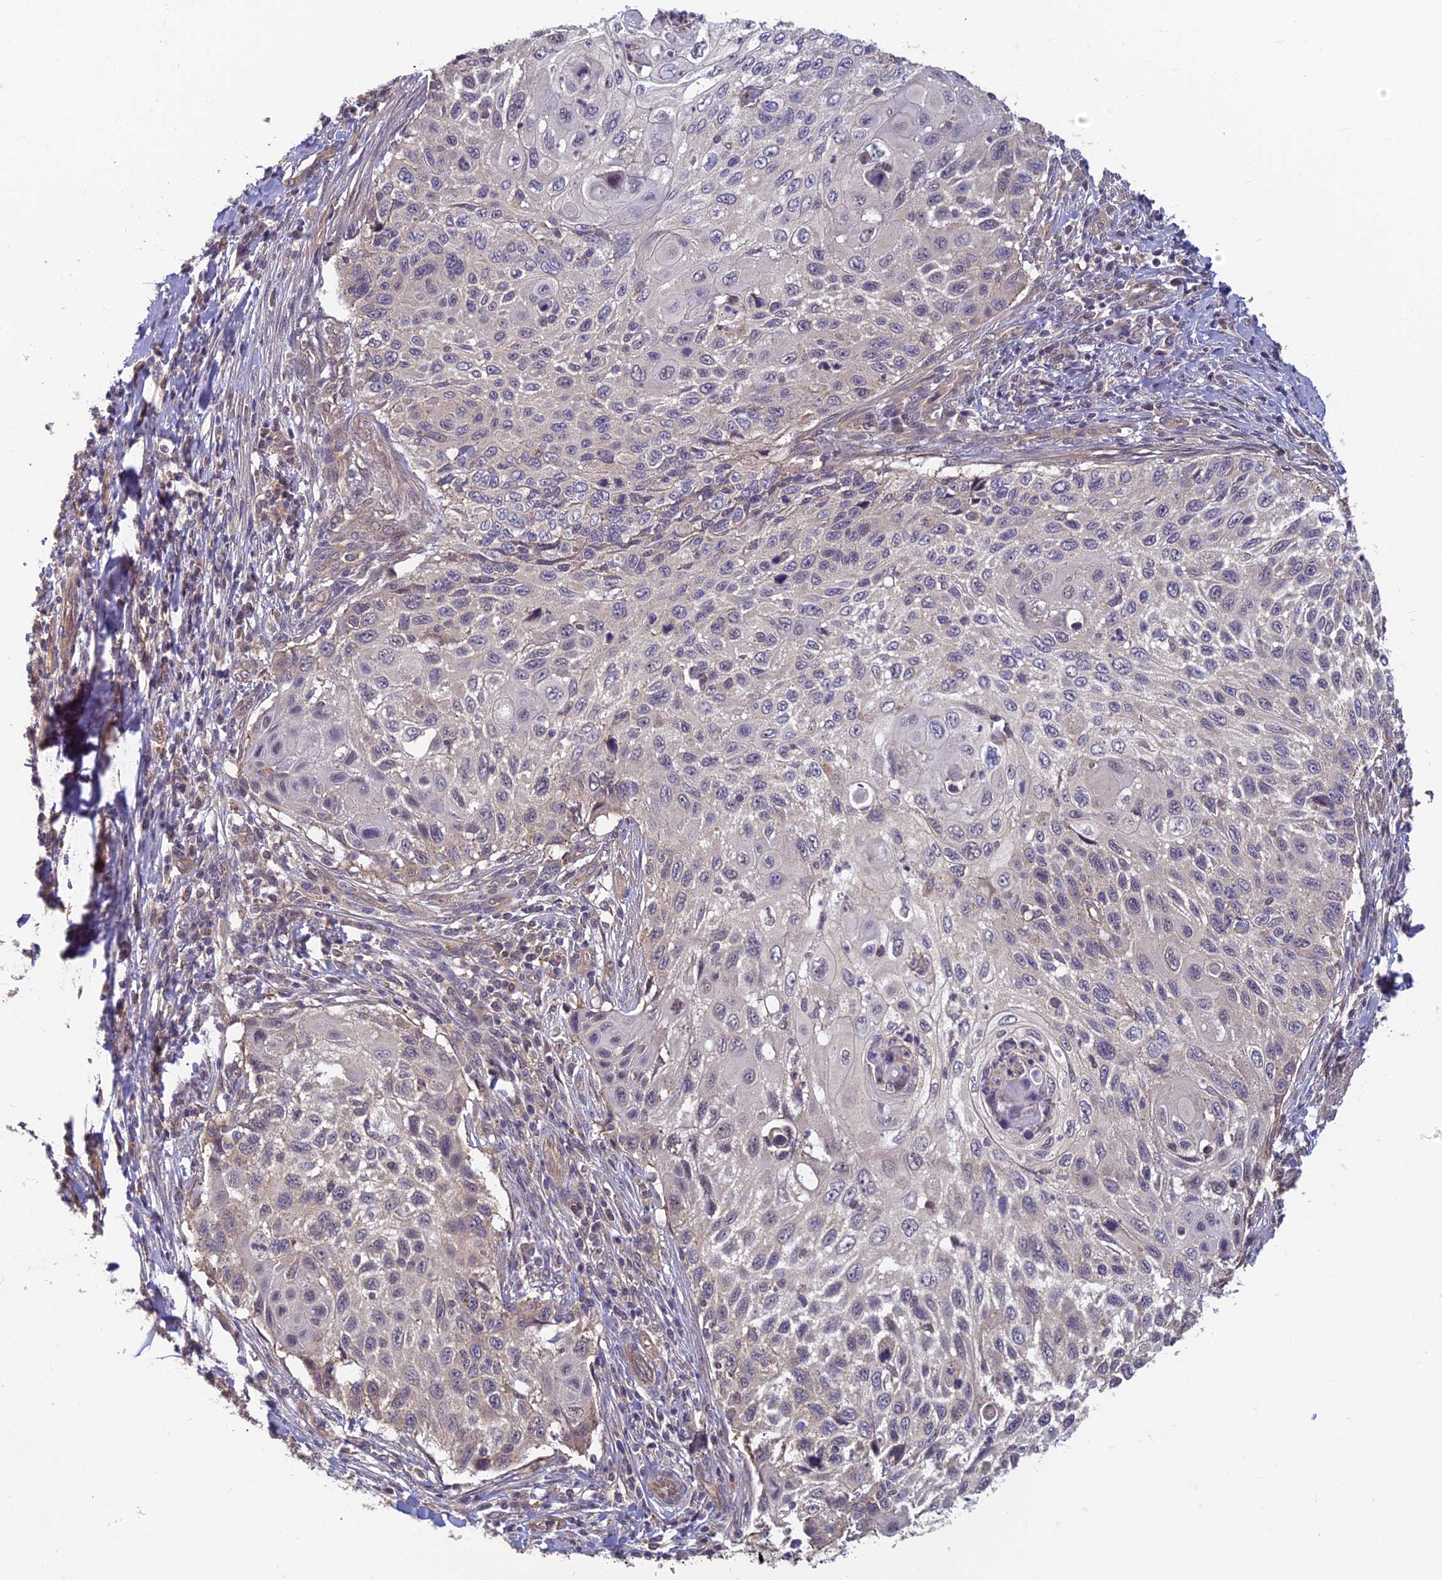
{"staining": {"intensity": "negative", "quantity": "none", "location": "none"}, "tissue": "cervical cancer", "cell_type": "Tumor cells", "image_type": "cancer", "snomed": [{"axis": "morphology", "description": "Squamous cell carcinoma, NOS"}, {"axis": "topography", "description": "Cervix"}], "caption": "This is a image of immunohistochemistry staining of cervical cancer (squamous cell carcinoma), which shows no positivity in tumor cells. The staining was performed using DAB (3,3'-diaminobenzidine) to visualize the protein expression in brown, while the nuclei were stained in blue with hematoxylin (Magnification: 20x).", "gene": "PIKFYVE", "patient": {"sex": "female", "age": 70}}